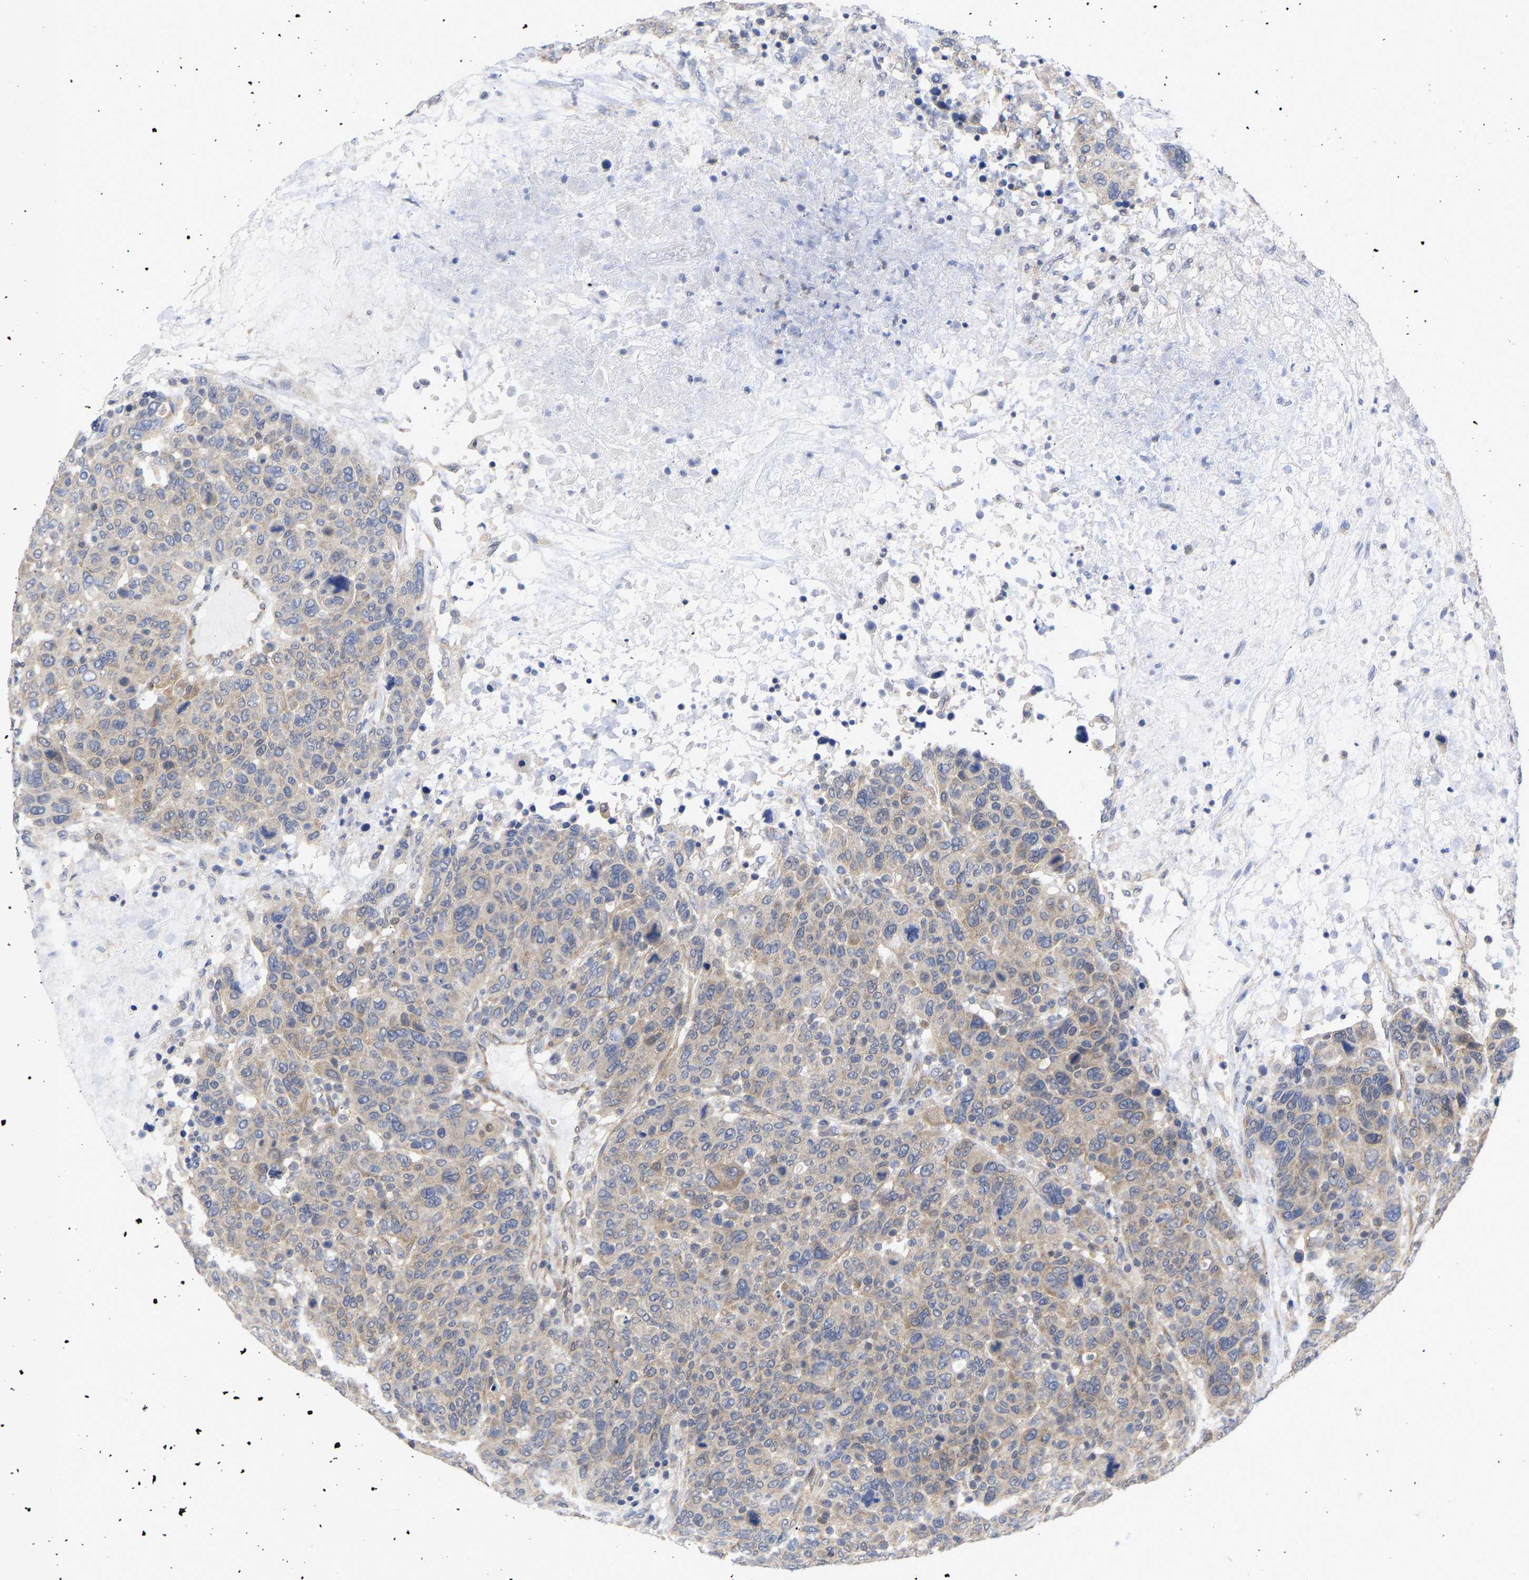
{"staining": {"intensity": "weak", "quantity": "25%-75%", "location": "cytoplasmic/membranous"}, "tissue": "breast cancer", "cell_type": "Tumor cells", "image_type": "cancer", "snomed": [{"axis": "morphology", "description": "Duct carcinoma"}, {"axis": "topography", "description": "Breast"}], "caption": "Protein staining demonstrates weak cytoplasmic/membranous expression in about 25%-75% of tumor cells in breast cancer.", "gene": "MAP2K3", "patient": {"sex": "female", "age": 37}}